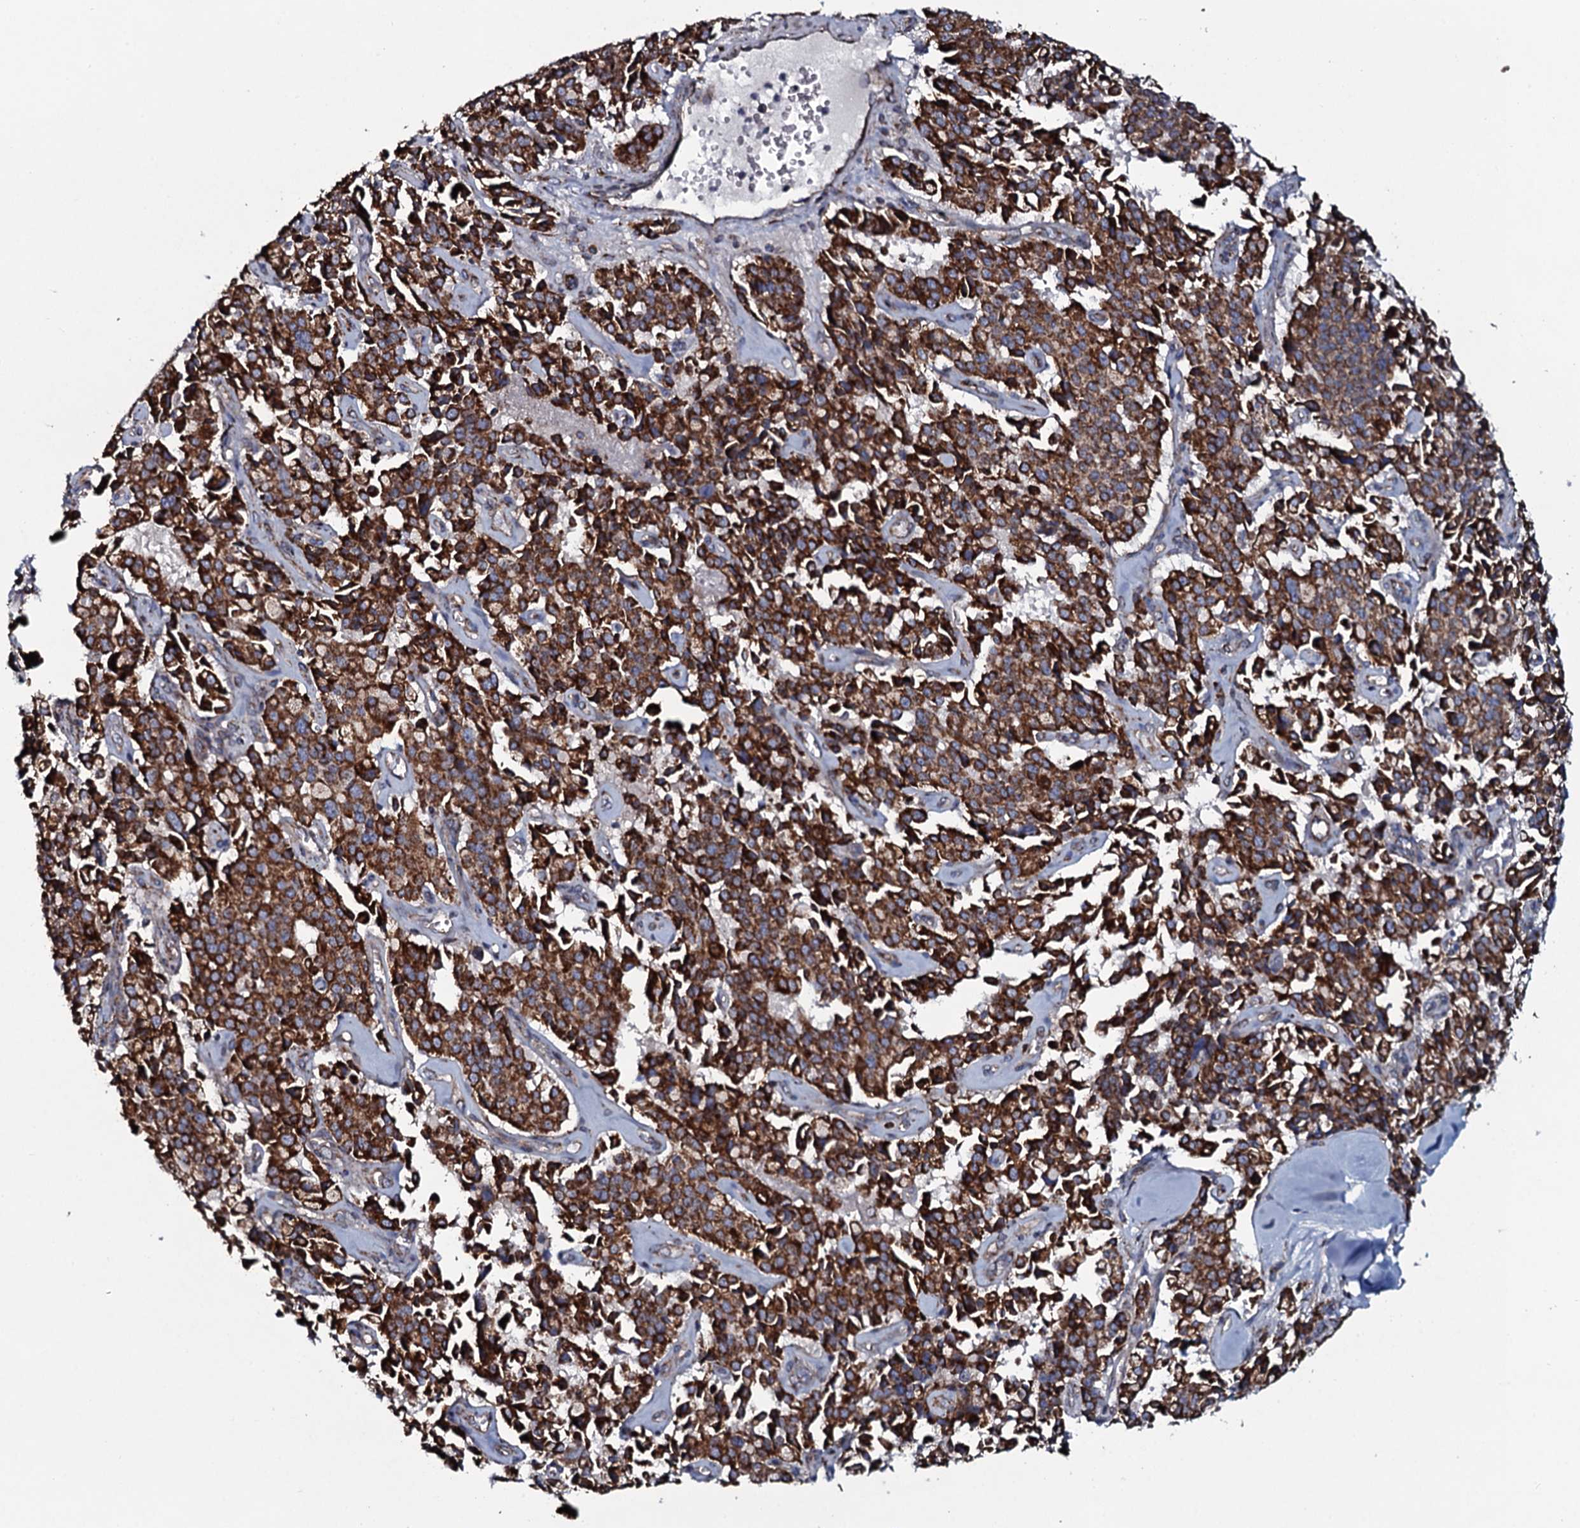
{"staining": {"intensity": "strong", "quantity": ">75%", "location": "cytoplasmic/membranous"}, "tissue": "pancreatic cancer", "cell_type": "Tumor cells", "image_type": "cancer", "snomed": [{"axis": "morphology", "description": "Adenocarcinoma, NOS"}, {"axis": "topography", "description": "Pancreas"}], "caption": "An immunohistochemistry photomicrograph of tumor tissue is shown. Protein staining in brown labels strong cytoplasmic/membranous positivity in pancreatic cancer within tumor cells.", "gene": "EVC2", "patient": {"sex": "male", "age": 65}}